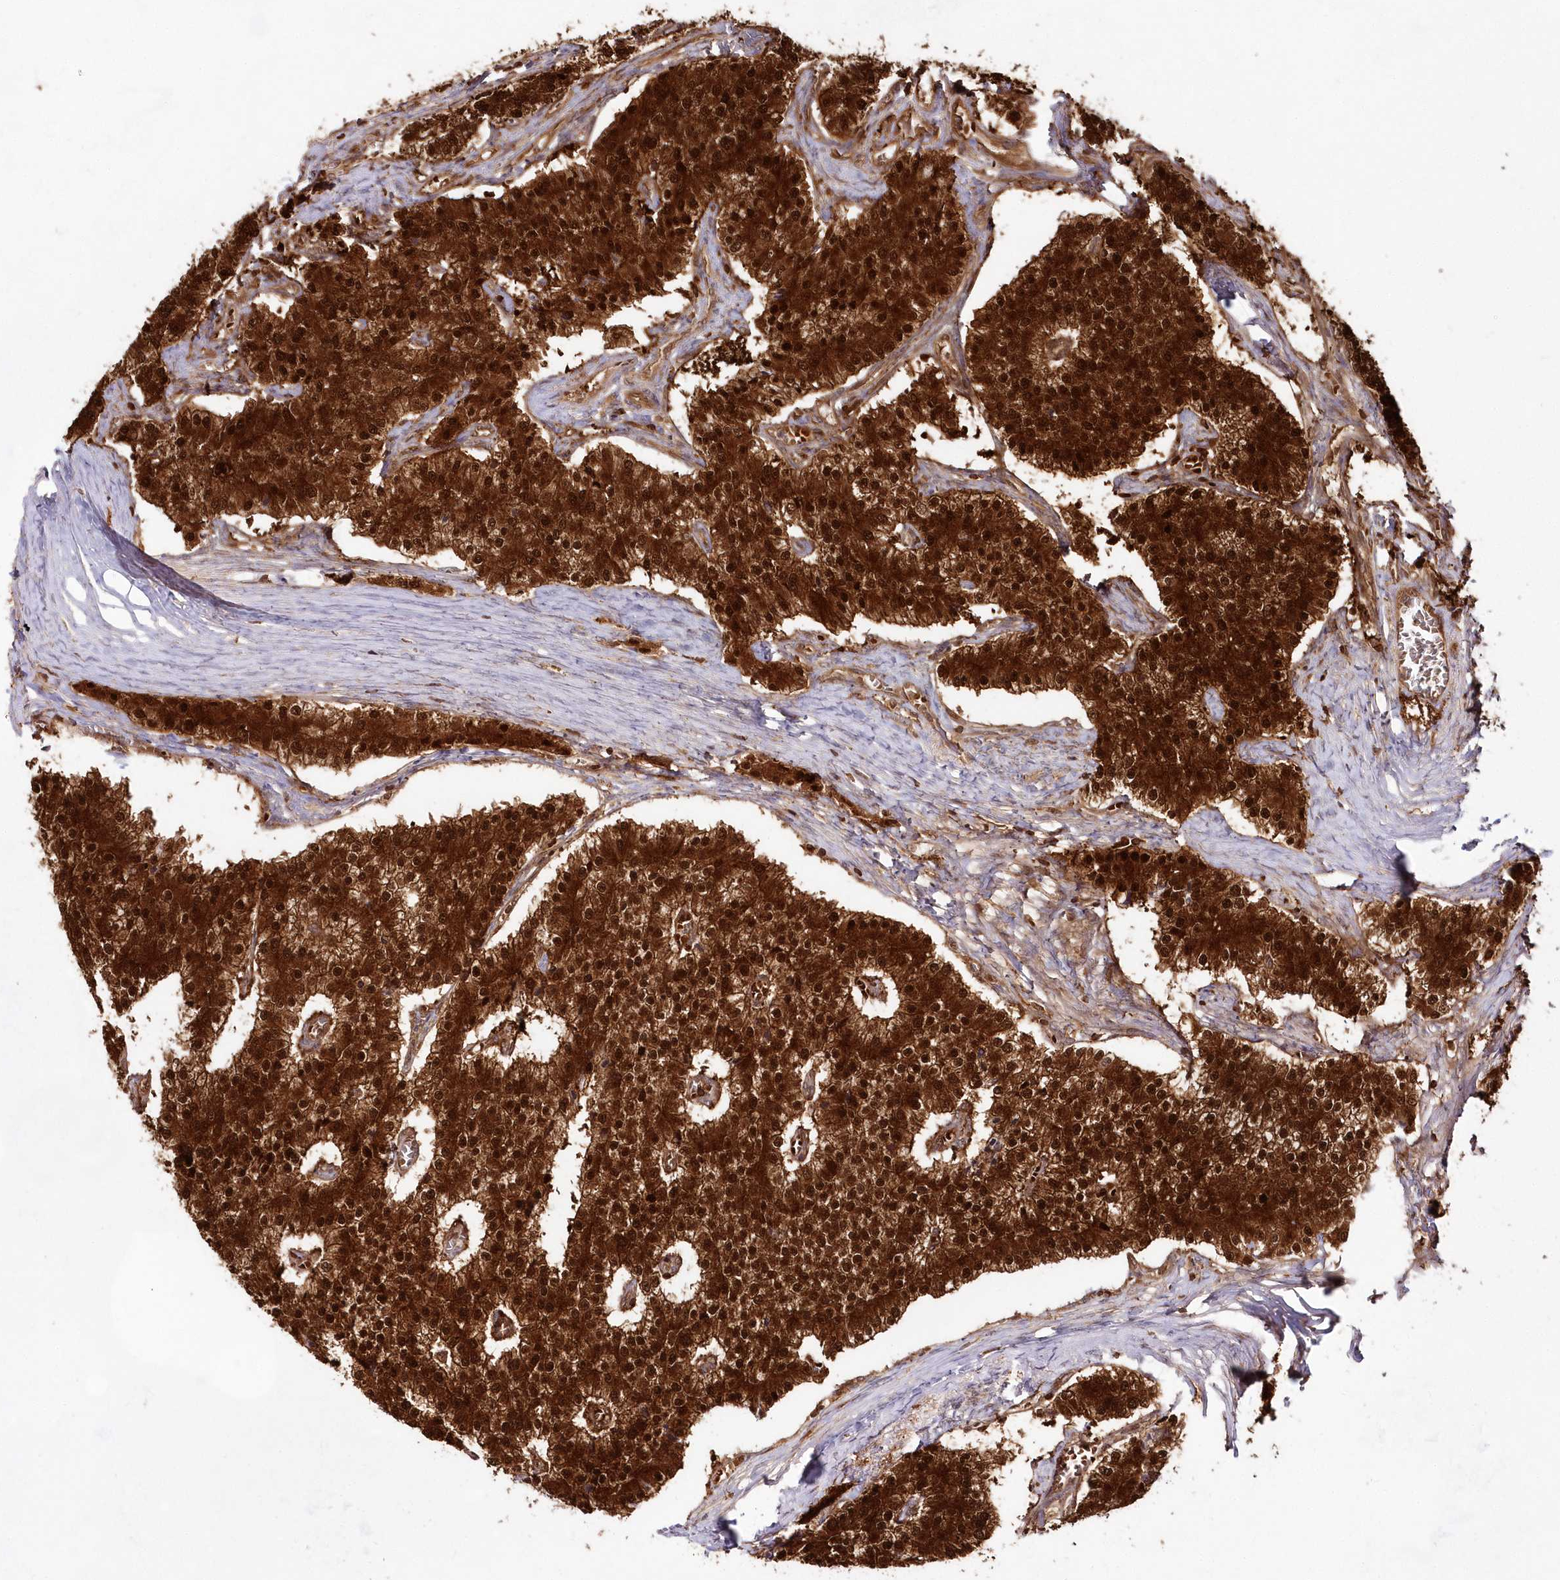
{"staining": {"intensity": "strong", "quantity": ">75%", "location": "cytoplasmic/membranous,nuclear"}, "tissue": "carcinoid", "cell_type": "Tumor cells", "image_type": "cancer", "snomed": [{"axis": "morphology", "description": "Carcinoid, malignant, NOS"}, {"axis": "topography", "description": "Colon"}], "caption": "Strong cytoplasmic/membranous and nuclear expression is present in approximately >75% of tumor cells in carcinoid.", "gene": "IMPA1", "patient": {"sex": "female", "age": 52}}